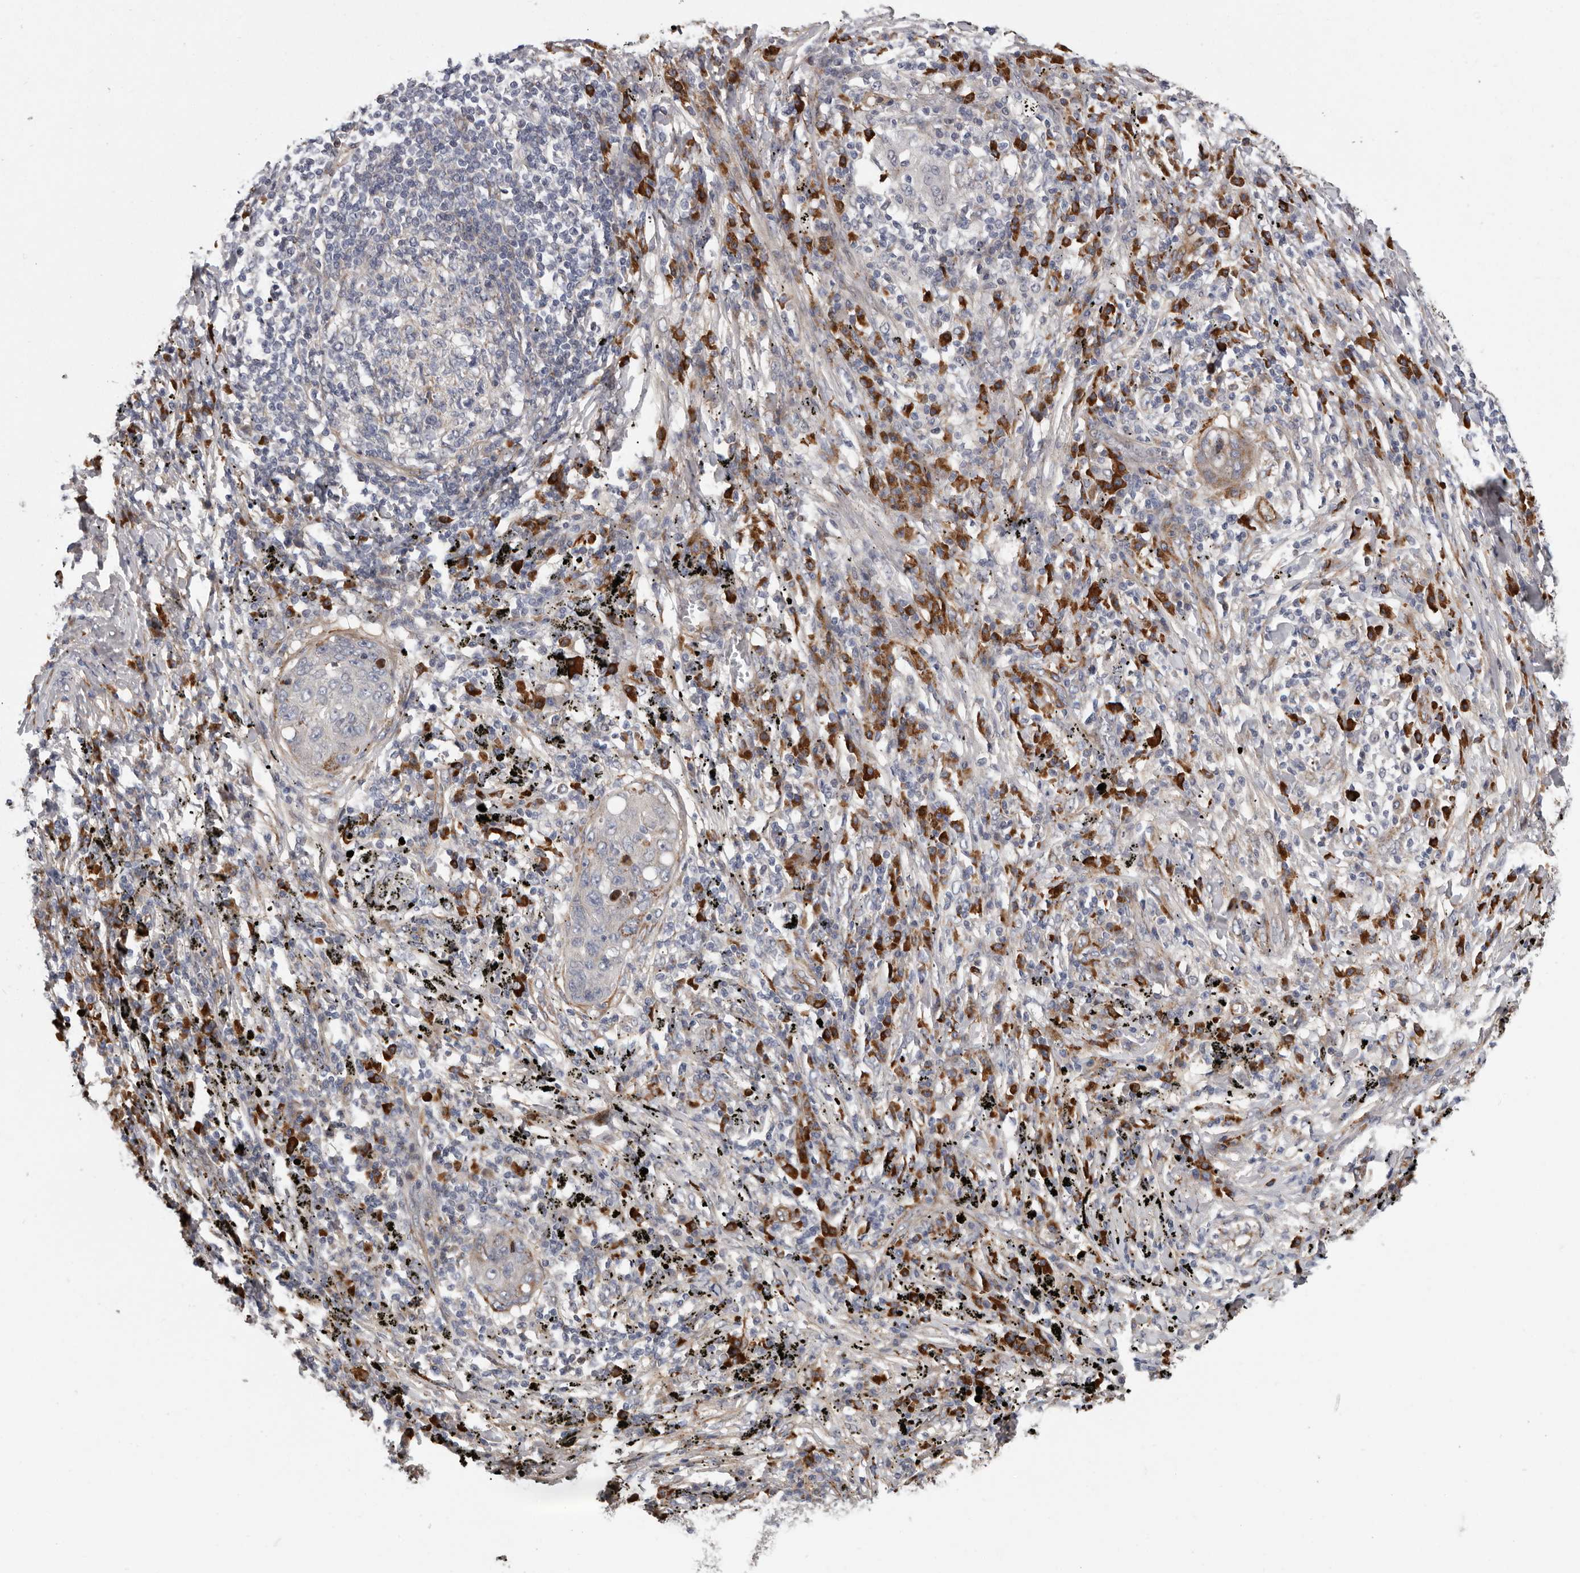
{"staining": {"intensity": "negative", "quantity": "none", "location": "none"}, "tissue": "lung cancer", "cell_type": "Tumor cells", "image_type": "cancer", "snomed": [{"axis": "morphology", "description": "Squamous cell carcinoma, NOS"}, {"axis": "topography", "description": "Lung"}], "caption": "Immunohistochemical staining of lung squamous cell carcinoma reveals no significant staining in tumor cells.", "gene": "ATXN3L", "patient": {"sex": "female", "age": 63}}